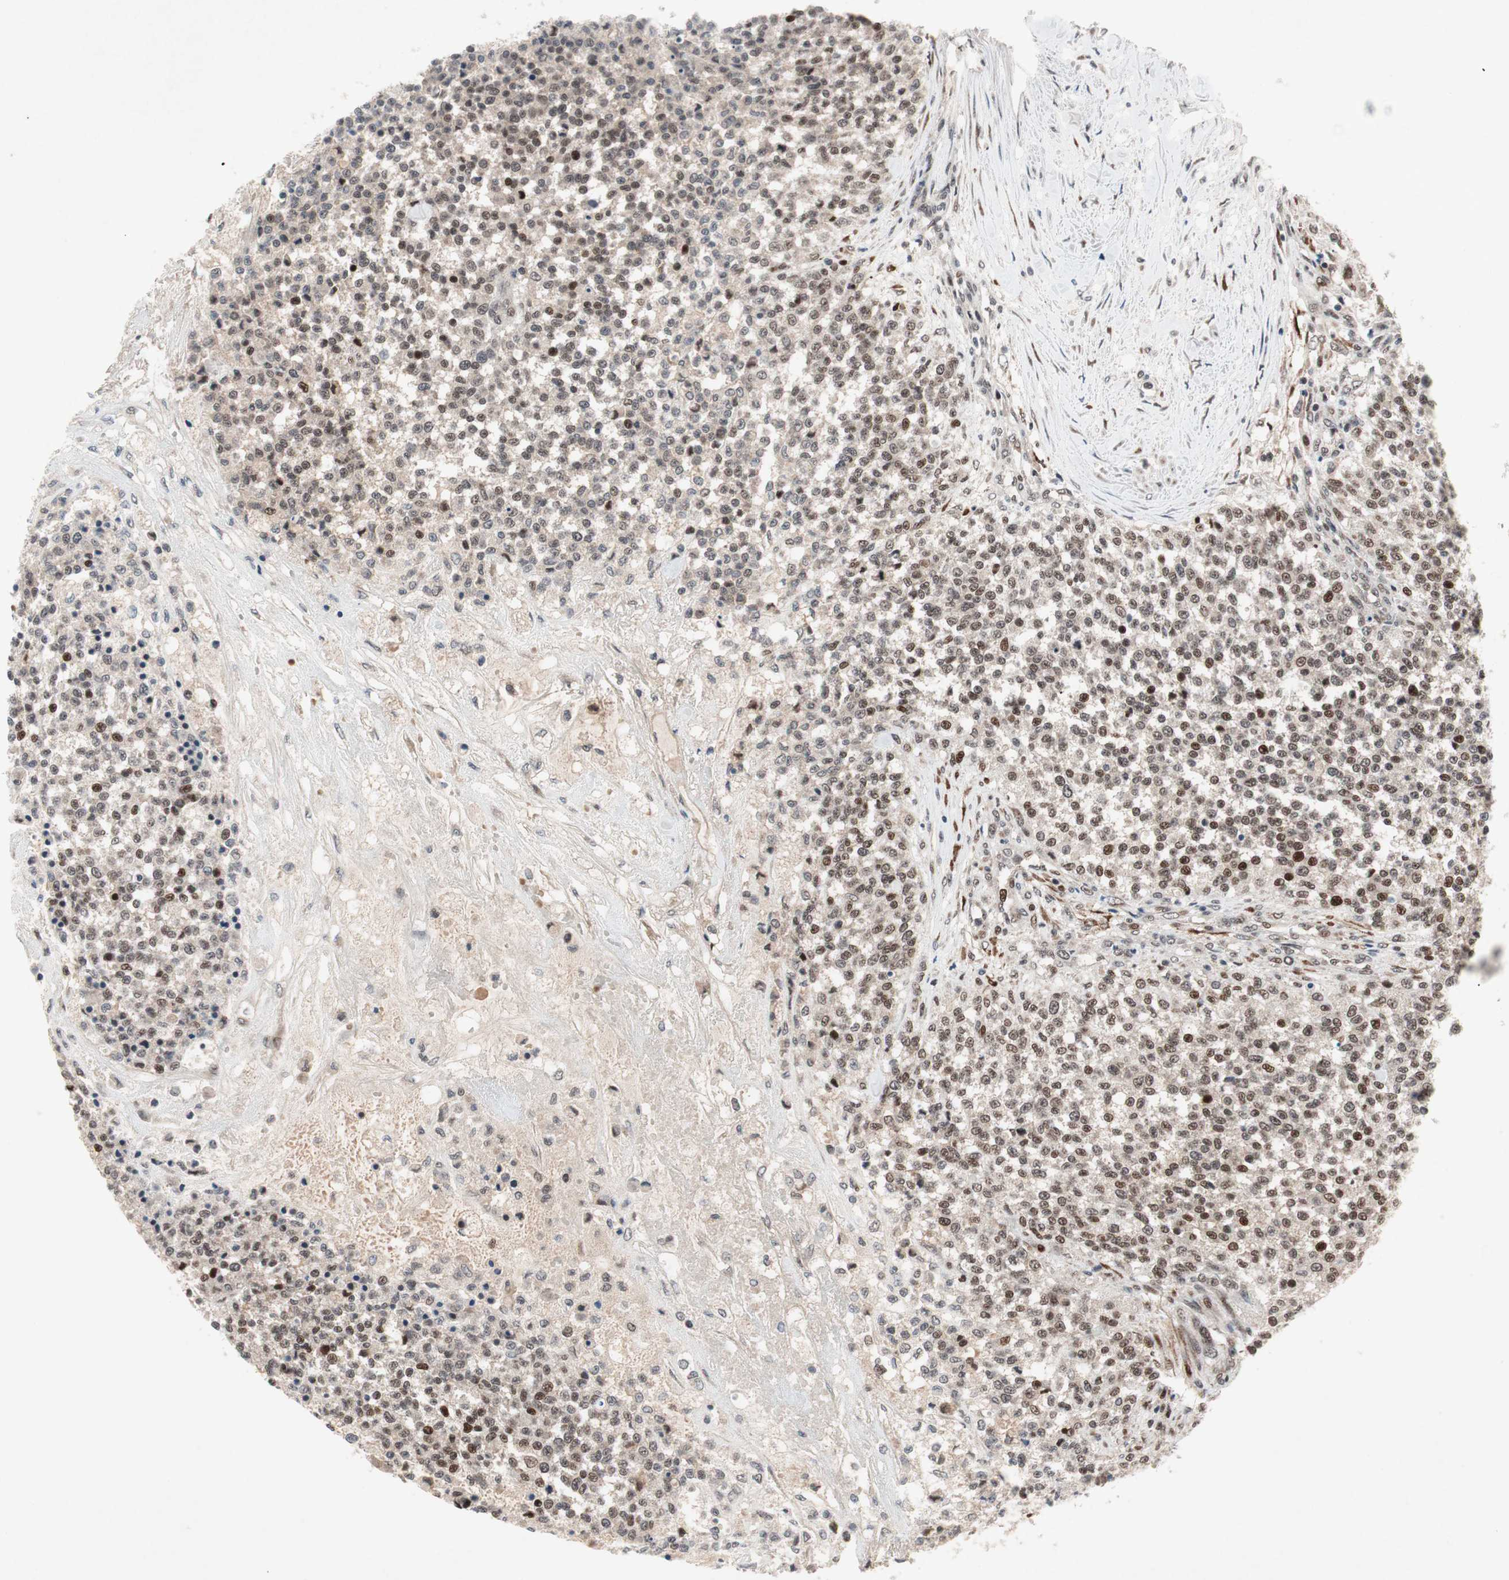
{"staining": {"intensity": "moderate", "quantity": ">75%", "location": "nuclear"}, "tissue": "testis cancer", "cell_type": "Tumor cells", "image_type": "cancer", "snomed": [{"axis": "morphology", "description": "Seminoma, NOS"}, {"axis": "topography", "description": "Testis"}], "caption": "Protein staining shows moderate nuclear positivity in about >75% of tumor cells in testis cancer (seminoma).", "gene": "TCF12", "patient": {"sex": "male", "age": 59}}